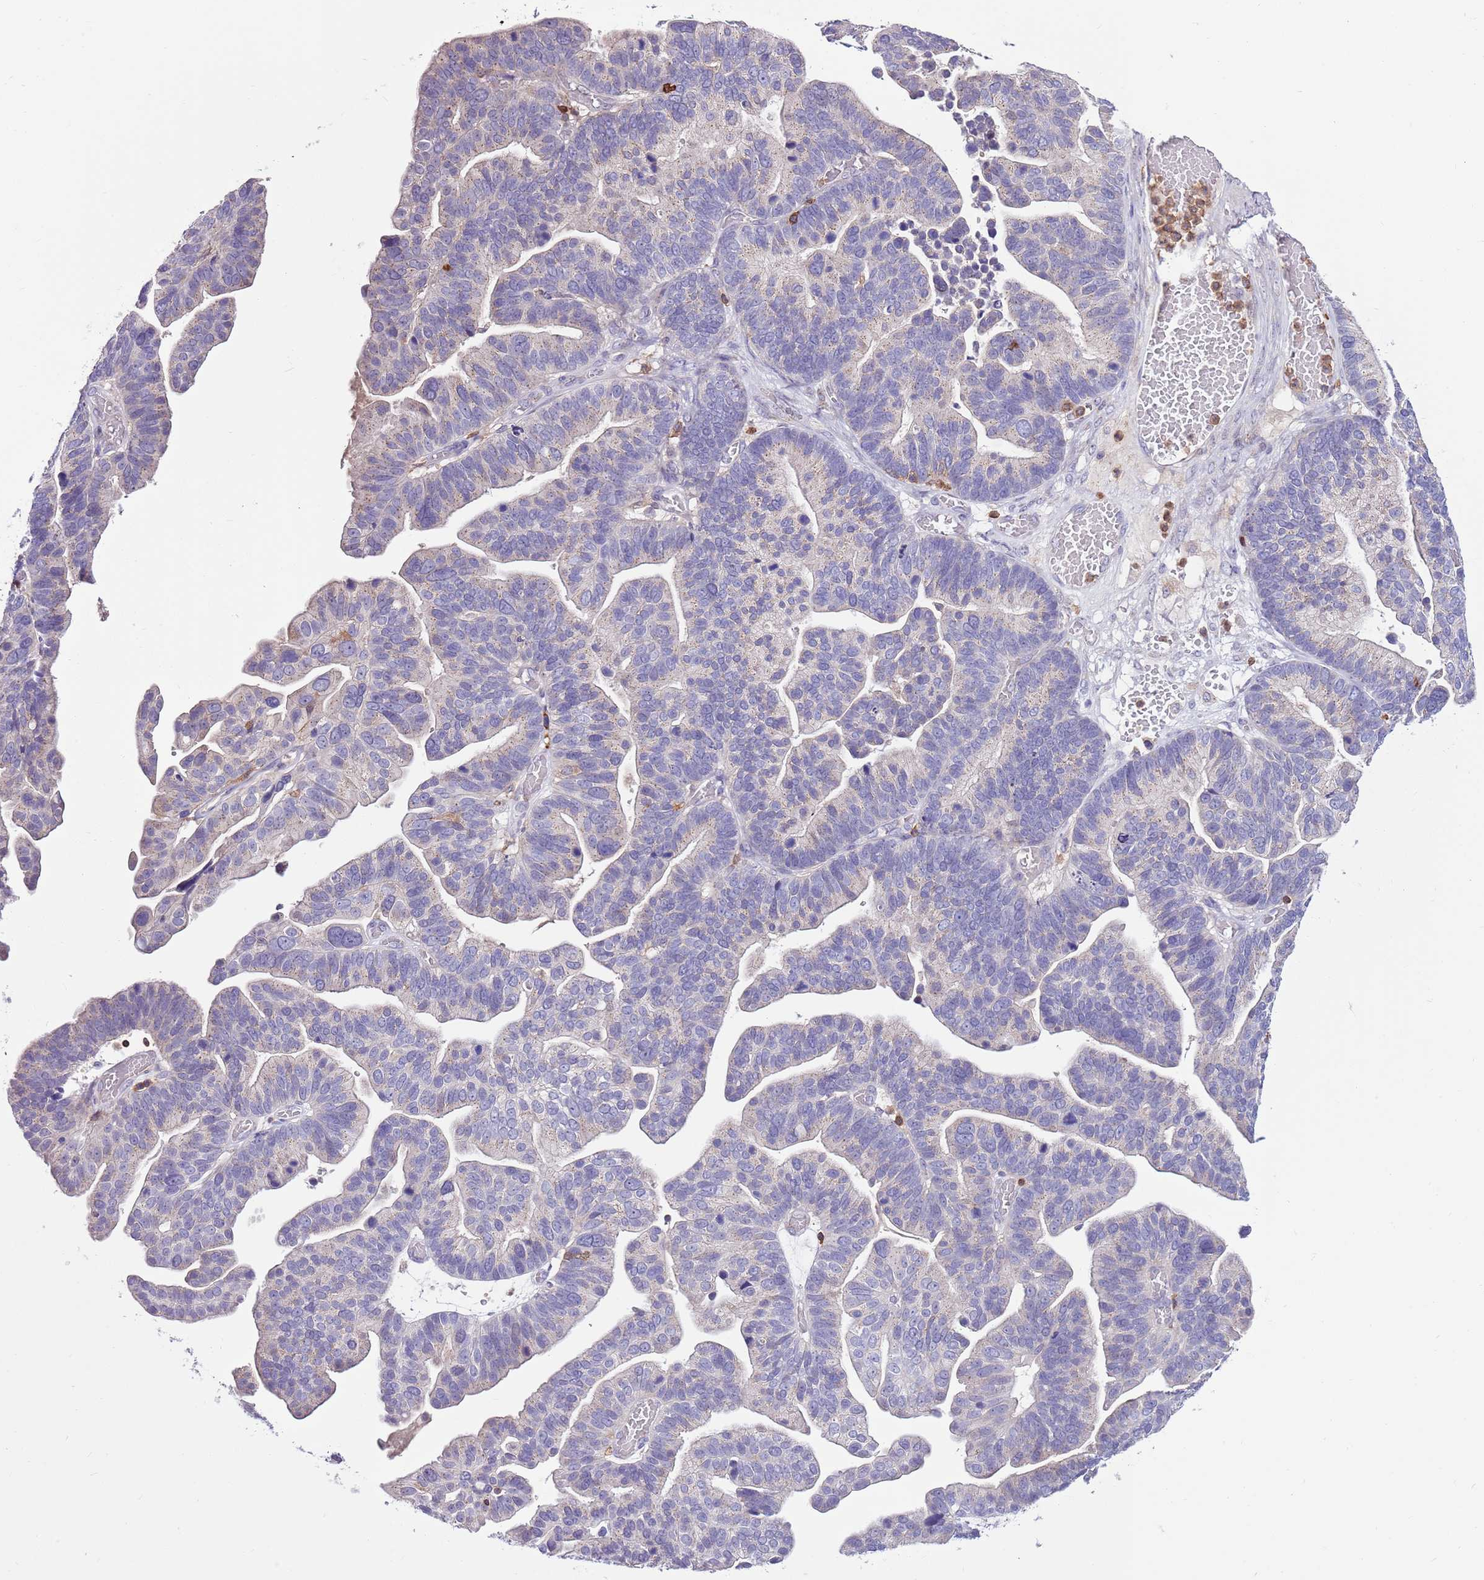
{"staining": {"intensity": "weak", "quantity": "<25%", "location": "cytoplasmic/membranous"}, "tissue": "ovarian cancer", "cell_type": "Tumor cells", "image_type": "cancer", "snomed": [{"axis": "morphology", "description": "Cystadenocarcinoma, serous, NOS"}, {"axis": "topography", "description": "Ovary"}], "caption": "This histopathology image is of ovarian serous cystadenocarcinoma stained with IHC to label a protein in brown with the nuclei are counter-stained blue. There is no staining in tumor cells.", "gene": "ZSWIM1", "patient": {"sex": "female", "age": 56}}